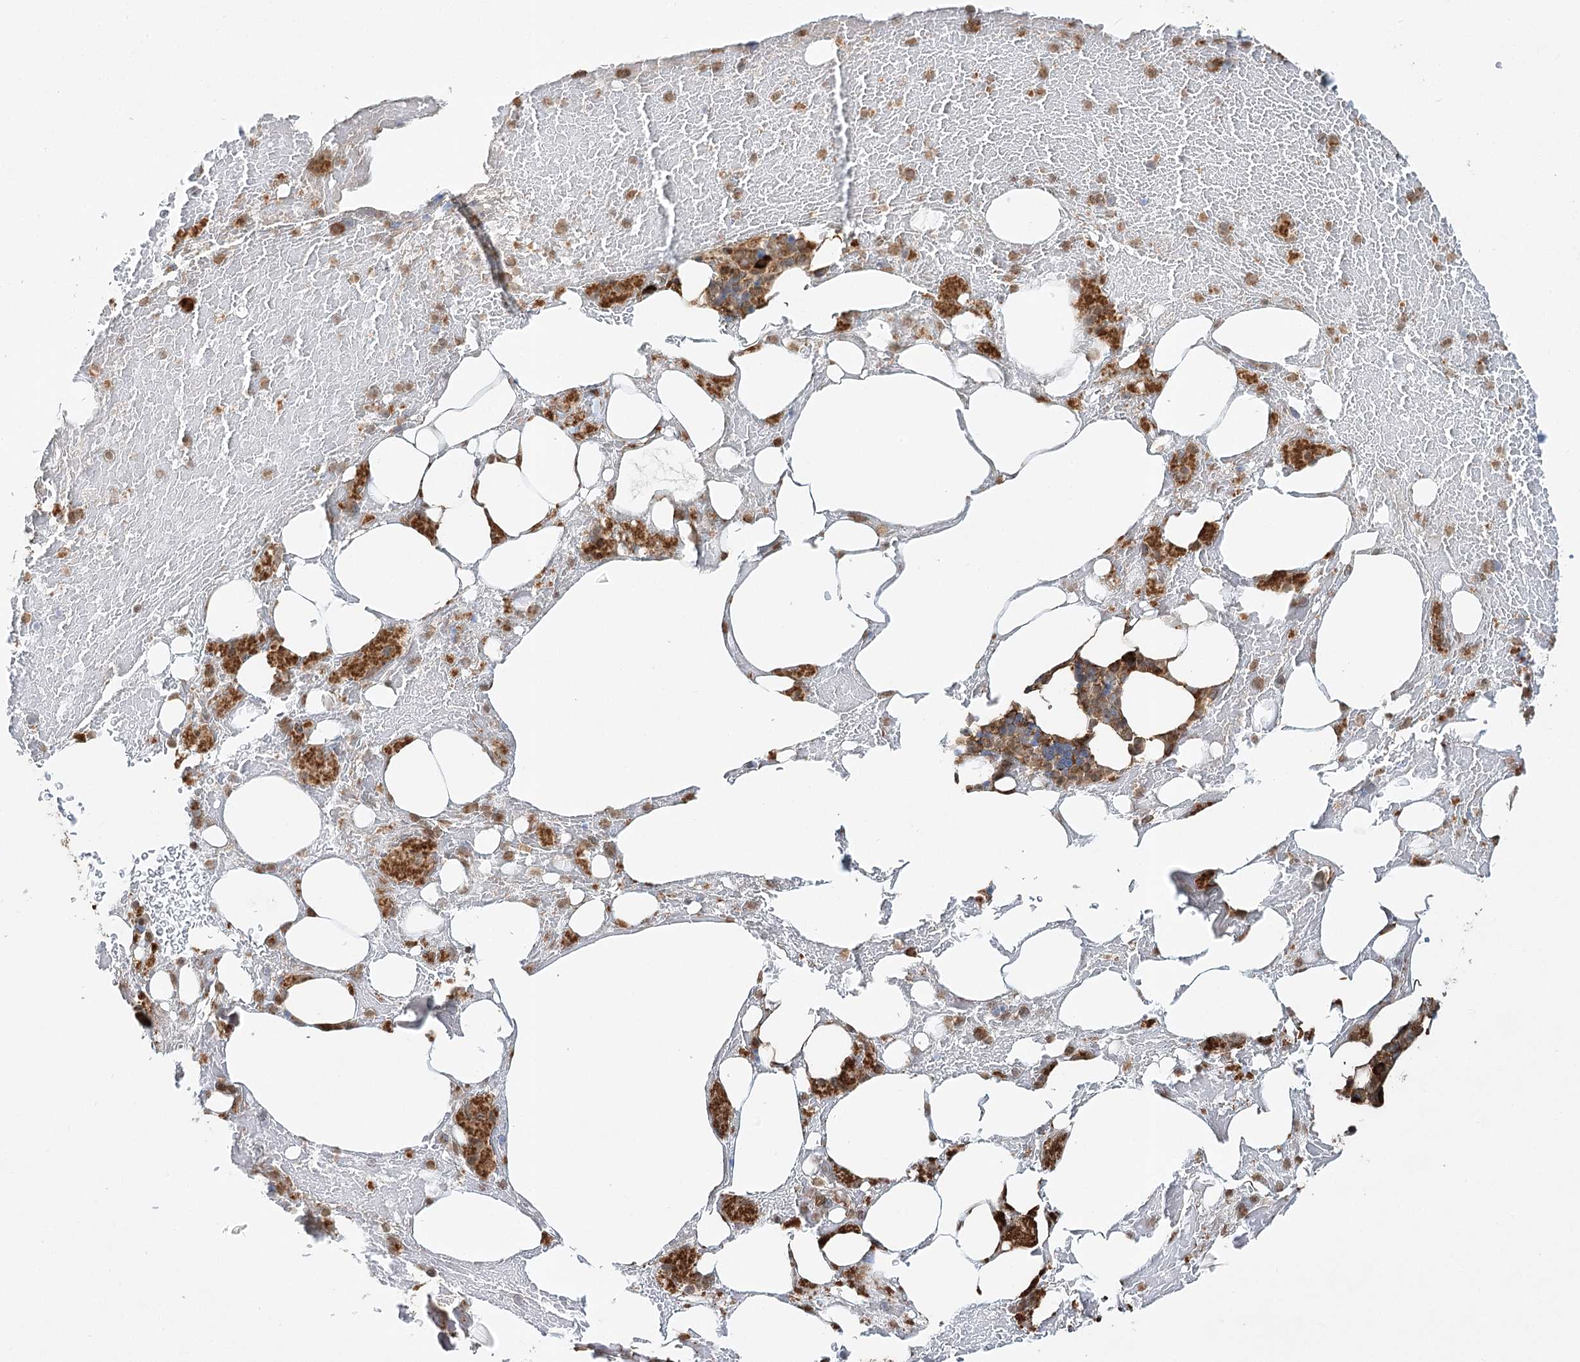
{"staining": {"intensity": "moderate", "quantity": ">75%", "location": "cytoplasmic/membranous"}, "tissue": "bone marrow", "cell_type": "Hematopoietic cells", "image_type": "normal", "snomed": [{"axis": "morphology", "description": "Normal tissue, NOS"}, {"axis": "topography", "description": "Bone marrow"}], "caption": "Brown immunohistochemical staining in normal human bone marrow displays moderate cytoplasmic/membranous staining in about >75% of hematopoietic cells. The protein of interest is shown in brown color, while the nuclei are stained blue.", "gene": "DNAJB14", "patient": {"sex": "male", "age": 60}}